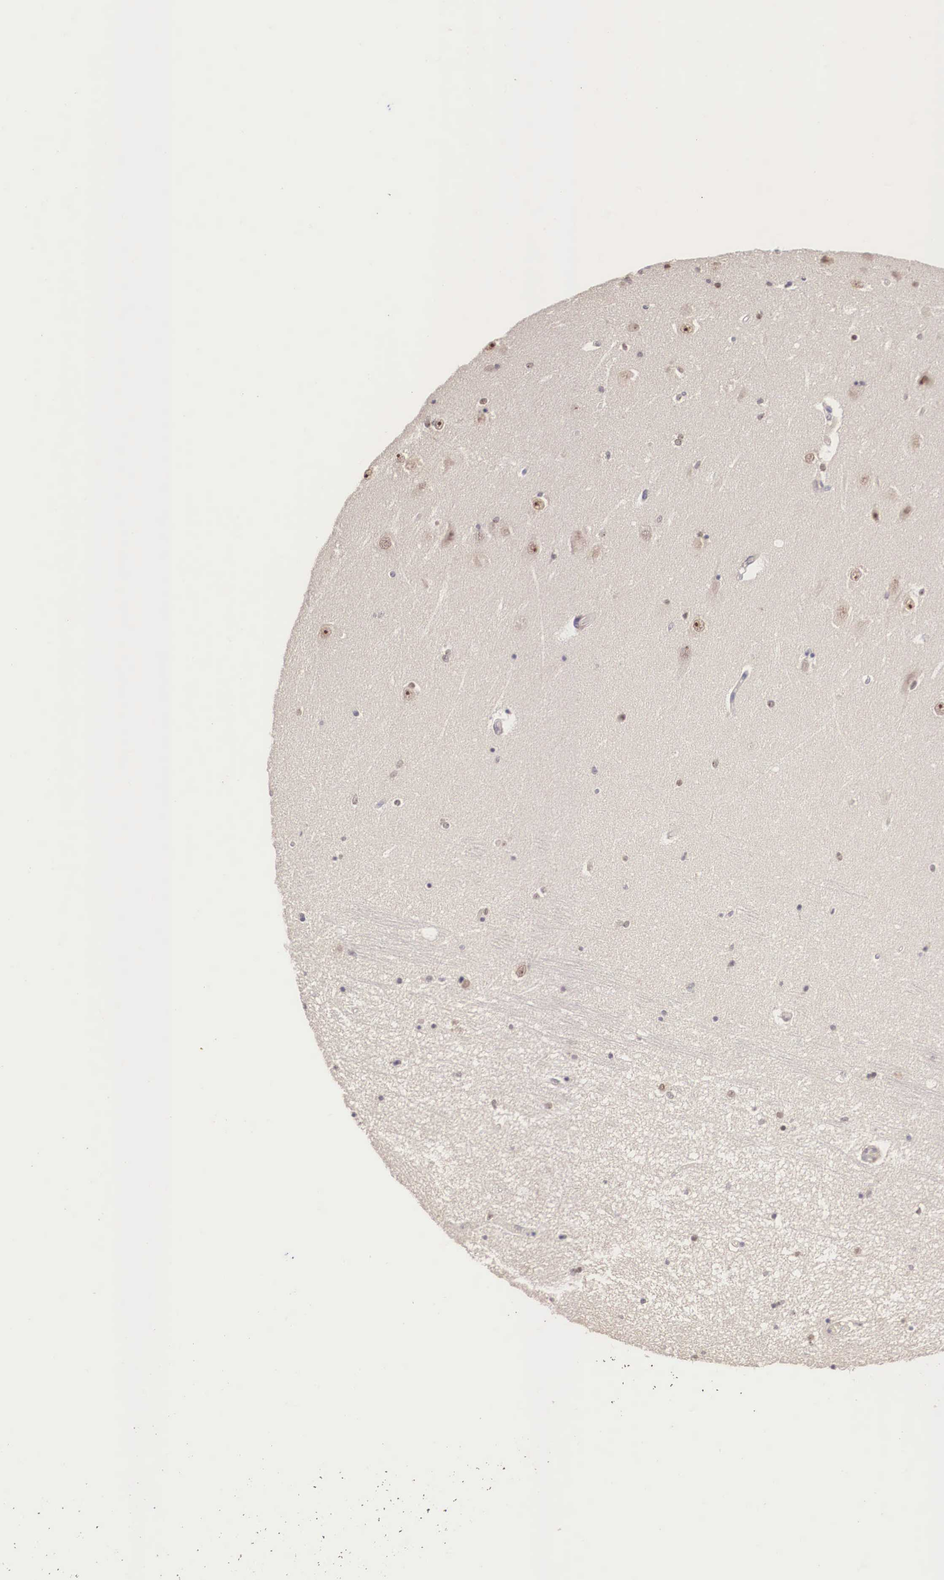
{"staining": {"intensity": "weak", "quantity": "25%-75%", "location": "nuclear"}, "tissue": "hippocampus", "cell_type": "Glial cells", "image_type": "normal", "snomed": [{"axis": "morphology", "description": "Normal tissue, NOS"}, {"axis": "topography", "description": "Hippocampus"}], "caption": "The image shows immunohistochemical staining of normal hippocampus. There is weak nuclear positivity is identified in about 25%-75% of glial cells.", "gene": "ZNF275", "patient": {"sex": "female", "age": 54}}